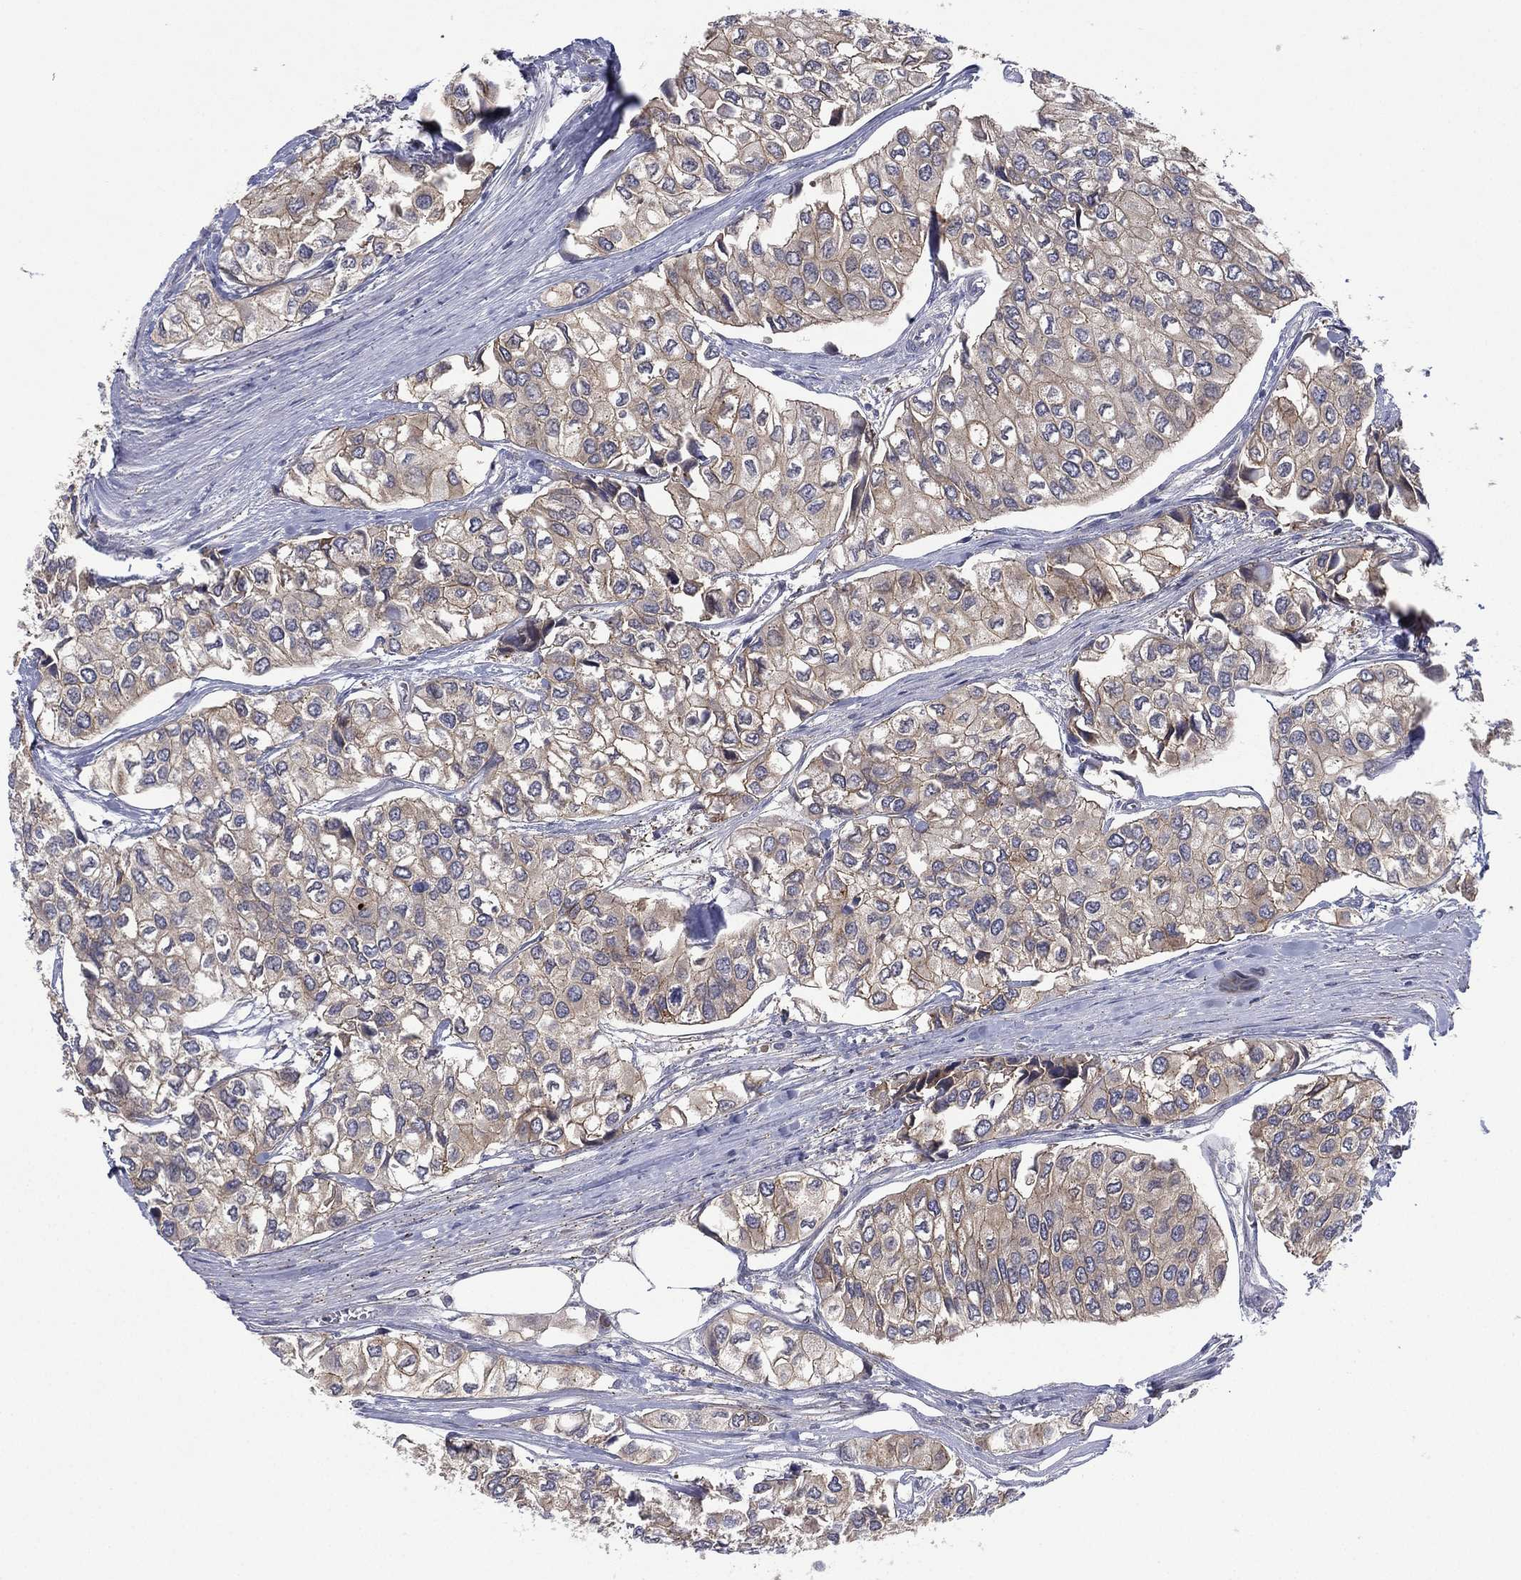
{"staining": {"intensity": "weak", "quantity": "<25%", "location": "cytoplasmic/membranous"}, "tissue": "urothelial cancer", "cell_type": "Tumor cells", "image_type": "cancer", "snomed": [{"axis": "morphology", "description": "Urothelial carcinoma, High grade"}, {"axis": "topography", "description": "Urinary bladder"}], "caption": "Immunohistochemistry image of neoplastic tissue: high-grade urothelial carcinoma stained with DAB (3,3'-diaminobenzidine) exhibits no significant protein staining in tumor cells.", "gene": "MPP7", "patient": {"sex": "male", "age": 73}}